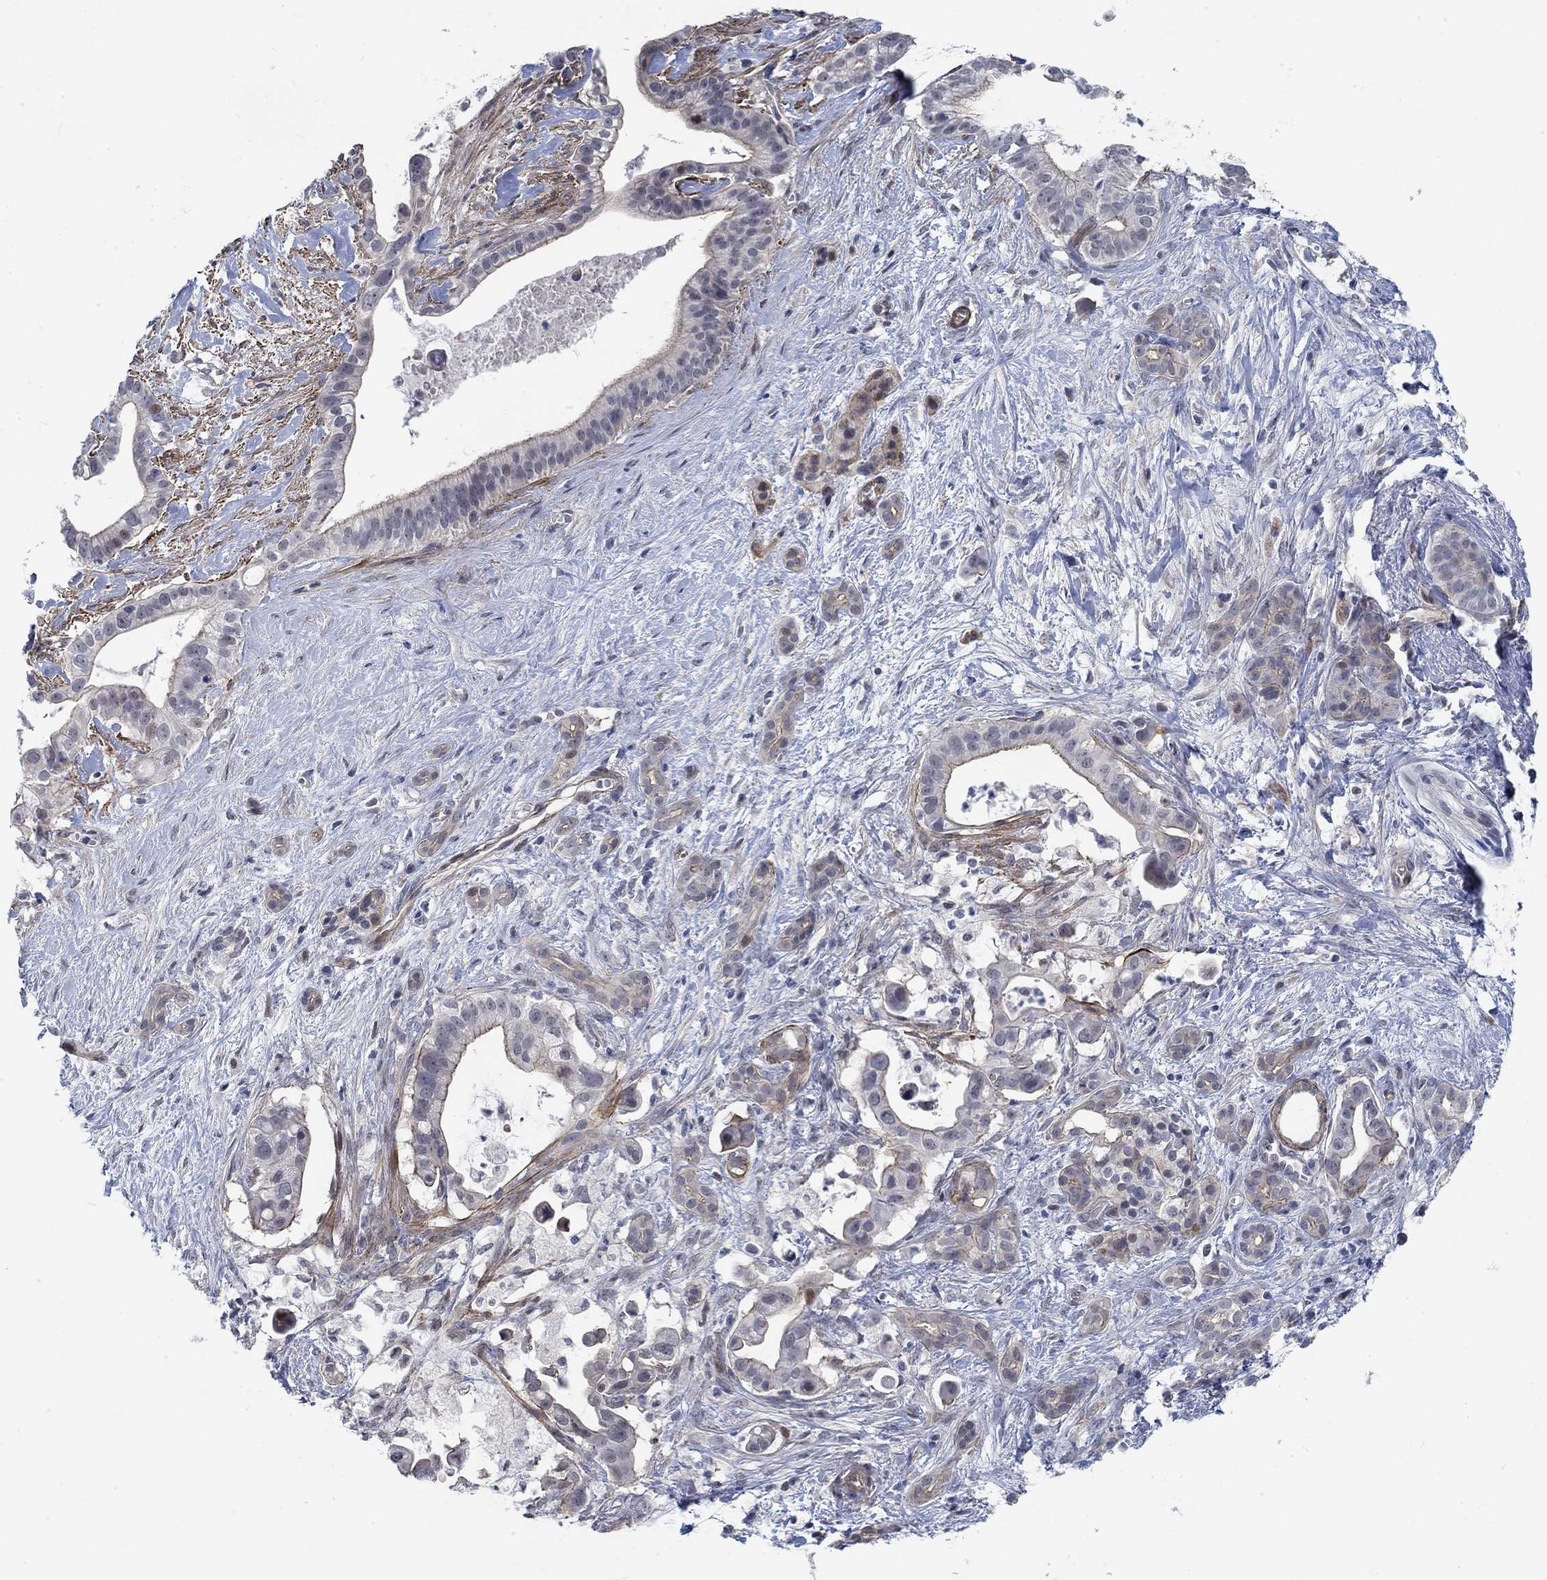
{"staining": {"intensity": "strong", "quantity": "<25%", "location": "cytoplasmic/membranous"}, "tissue": "pancreatic cancer", "cell_type": "Tumor cells", "image_type": "cancer", "snomed": [{"axis": "morphology", "description": "Adenocarcinoma, NOS"}, {"axis": "topography", "description": "Pancreas"}], "caption": "A micrograph showing strong cytoplasmic/membranous staining in approximately <25% of tumor cells in pancreatic adenocarcinoma, as visualized by brown immunohistochemical staining.", "gene": "KCNH8", "patient": {"sex": "male", "age": 61}}